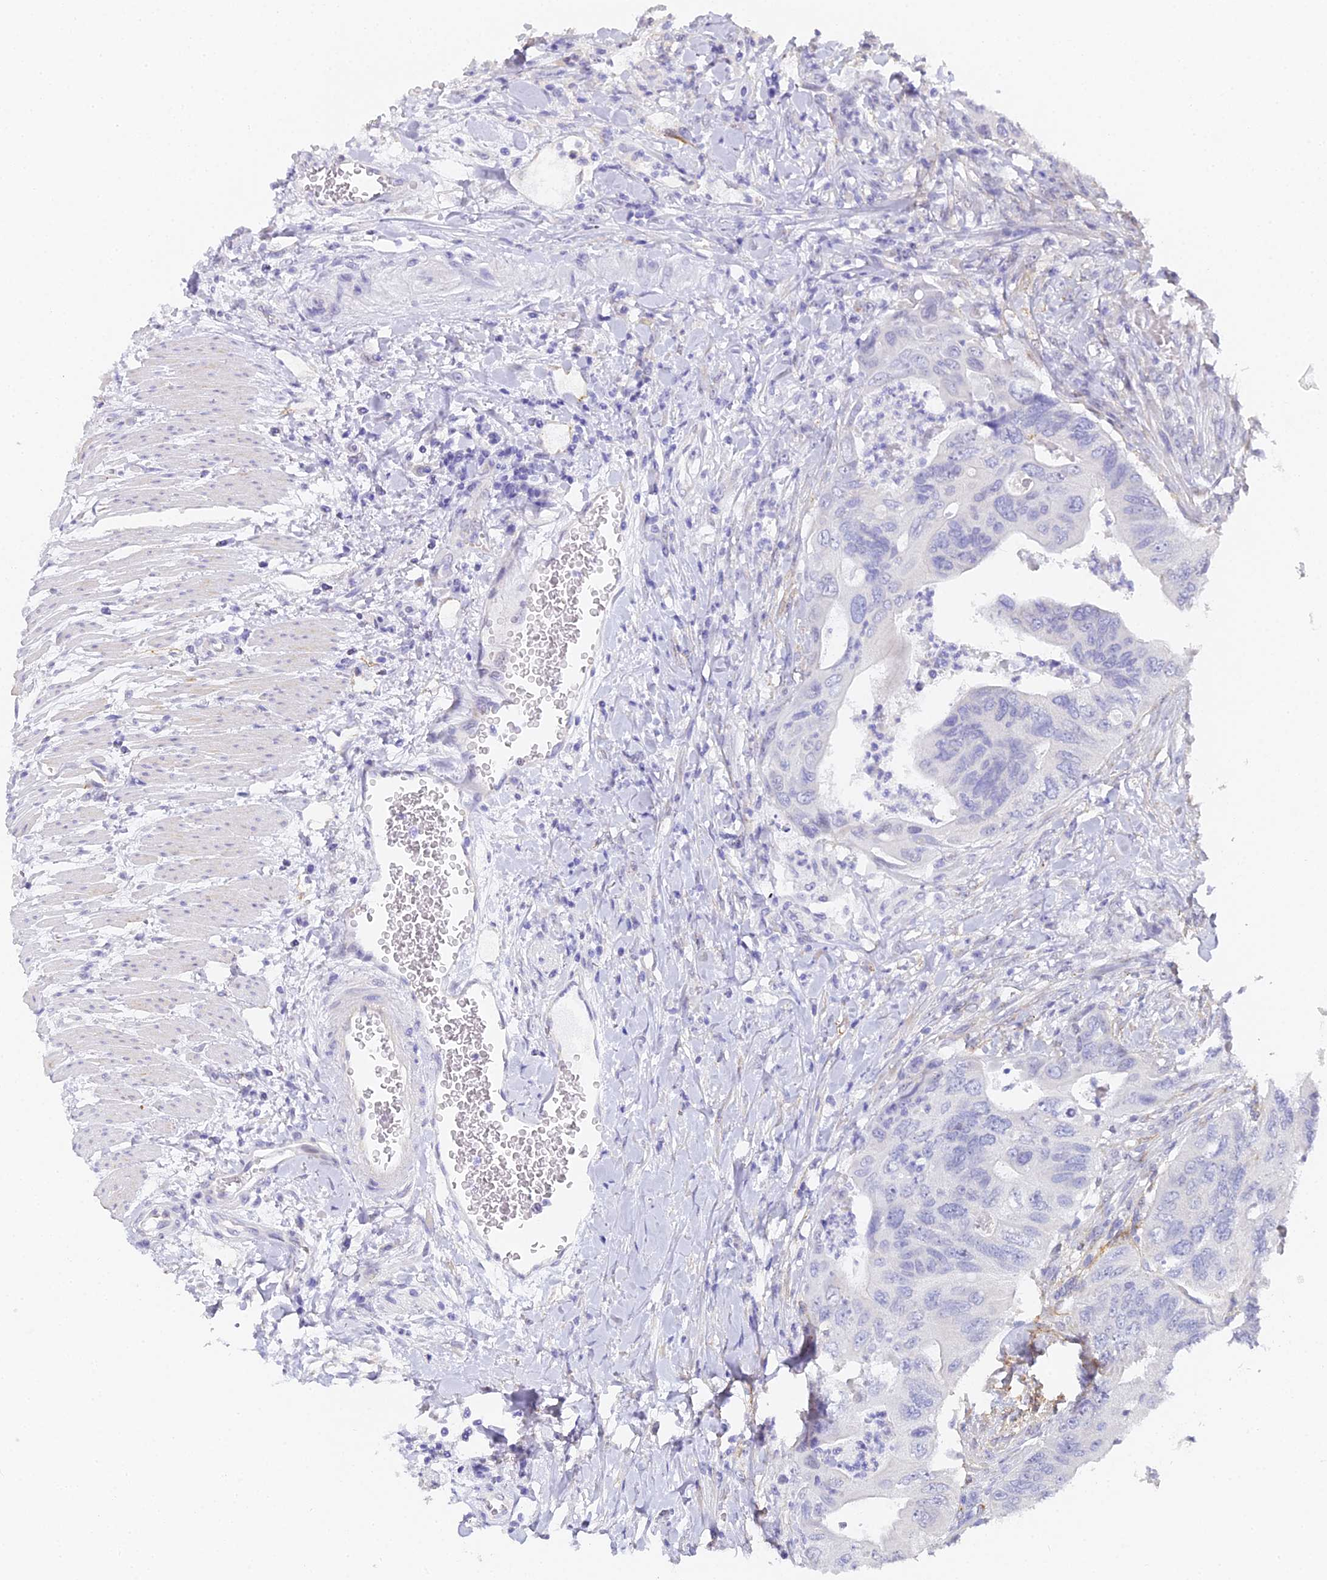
{"staining": {"intensity": "negative", "quantity": "none", "location": "none"}, "tissue": "colorectal cancer", "cell_type": "Tumor cells", "image_type": "cancer", "snomed": [{"axis": "morphology", "description": "Adenocarcinoma, NOS"}, {"axis": "topography", "description": "Rectum"}], "caption": "DAB (3,3'-diaminobenzidine) immunohistochemical staining of colorectal adenocarcinoma demonstrates no significant staining in tumor cells.", "gene": "GJA1", "patient": {"sex": "male", "age": 63}}